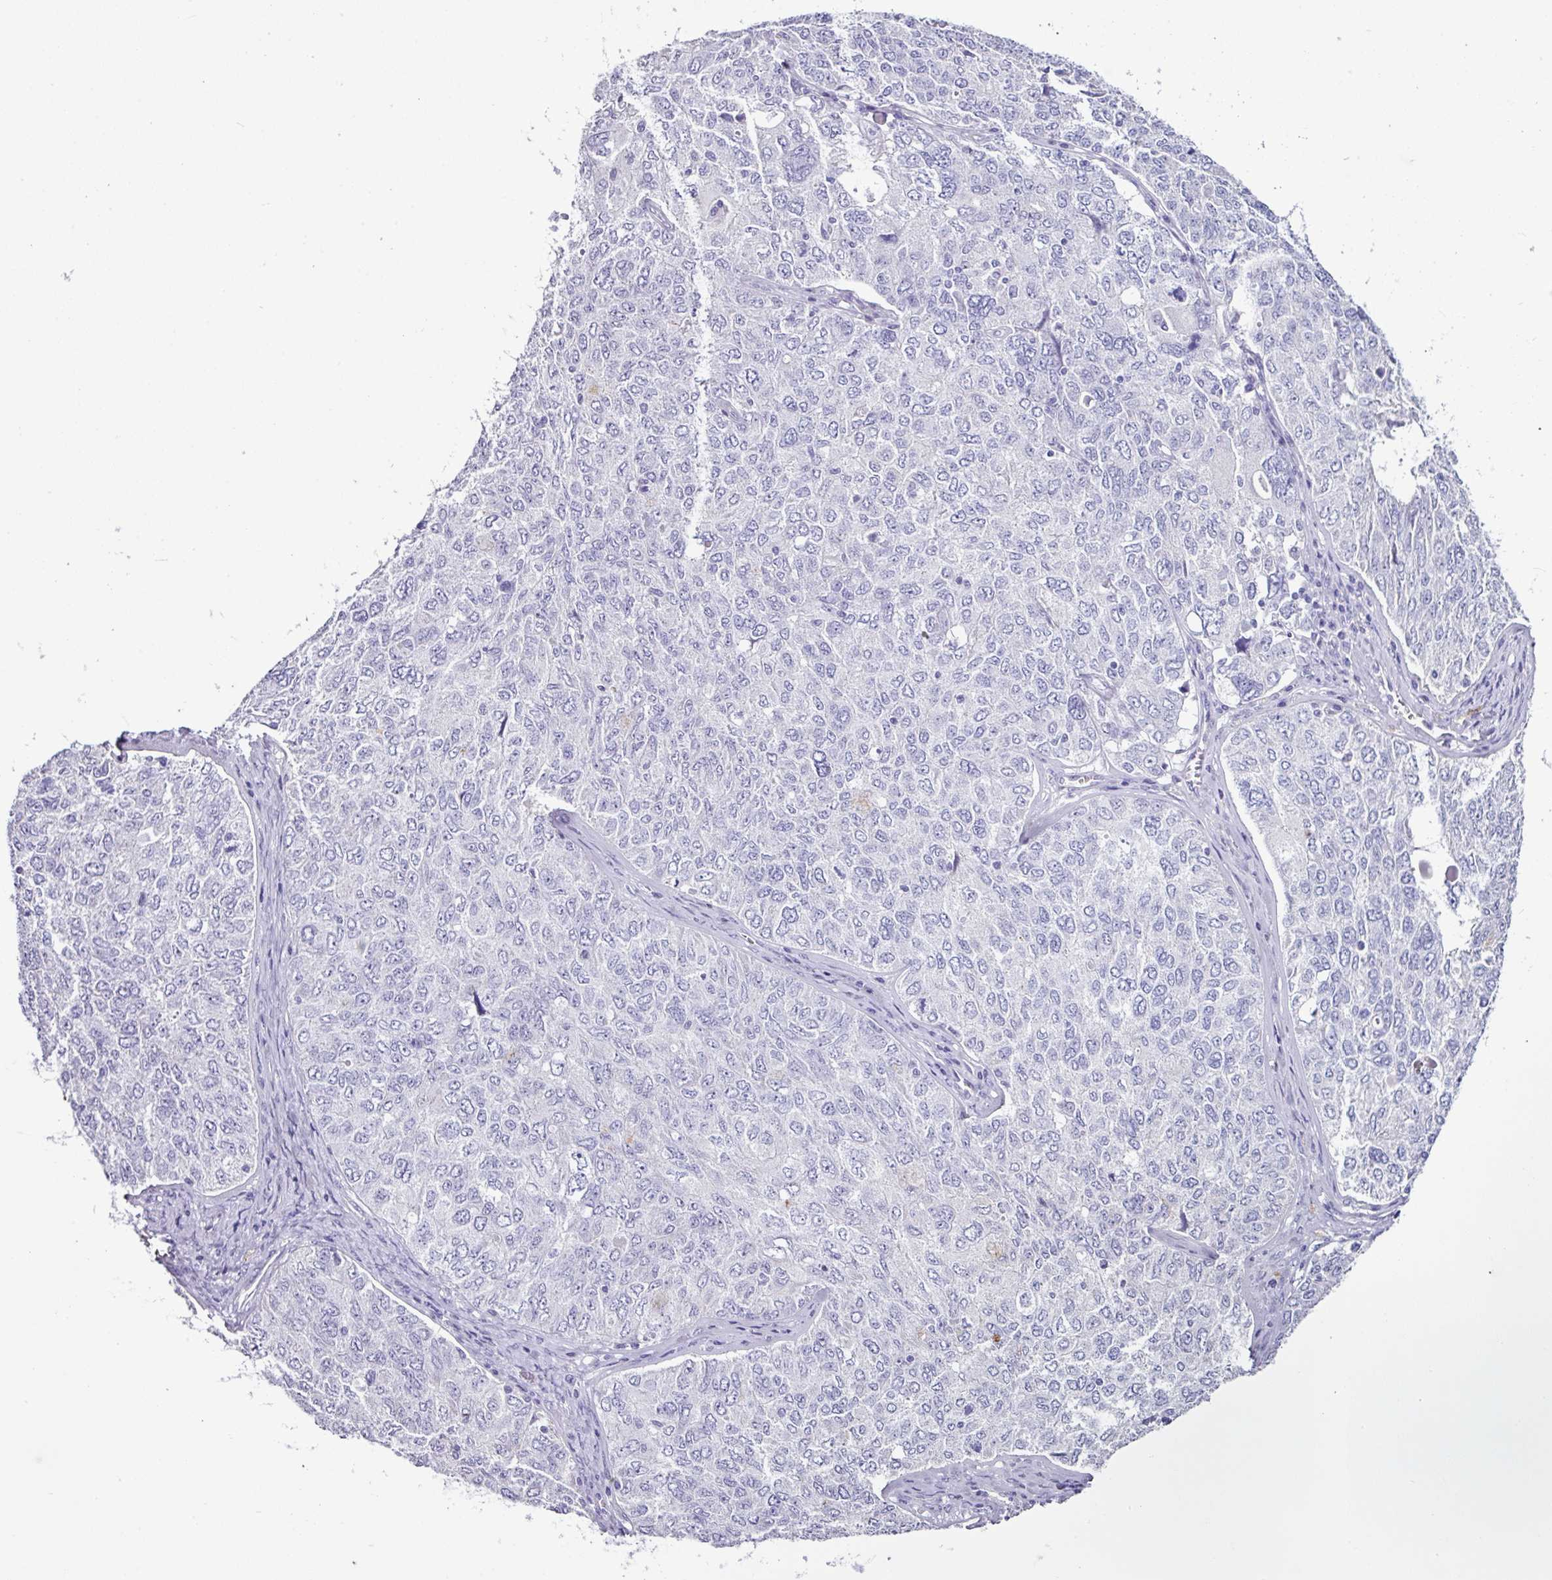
{"staining": {"intensity": "negative", "quantity": "none", "location": "none"}, "tissue": "ovarian cancer", "cell_type": "Tumor cells", "image_type": "cancer", "snomed": [{"axis": "morphology", "description": "Carcinoma, endometroid"}, {"axis": "topography", "description": "Ovary"}], "caption": "Immunohistochemical staining of ovarian endometroid carcinoma exhibits no significant expression in tumor cells.", "gene": "GLP2R", "patient": {"sex": "female", "age": 62}}